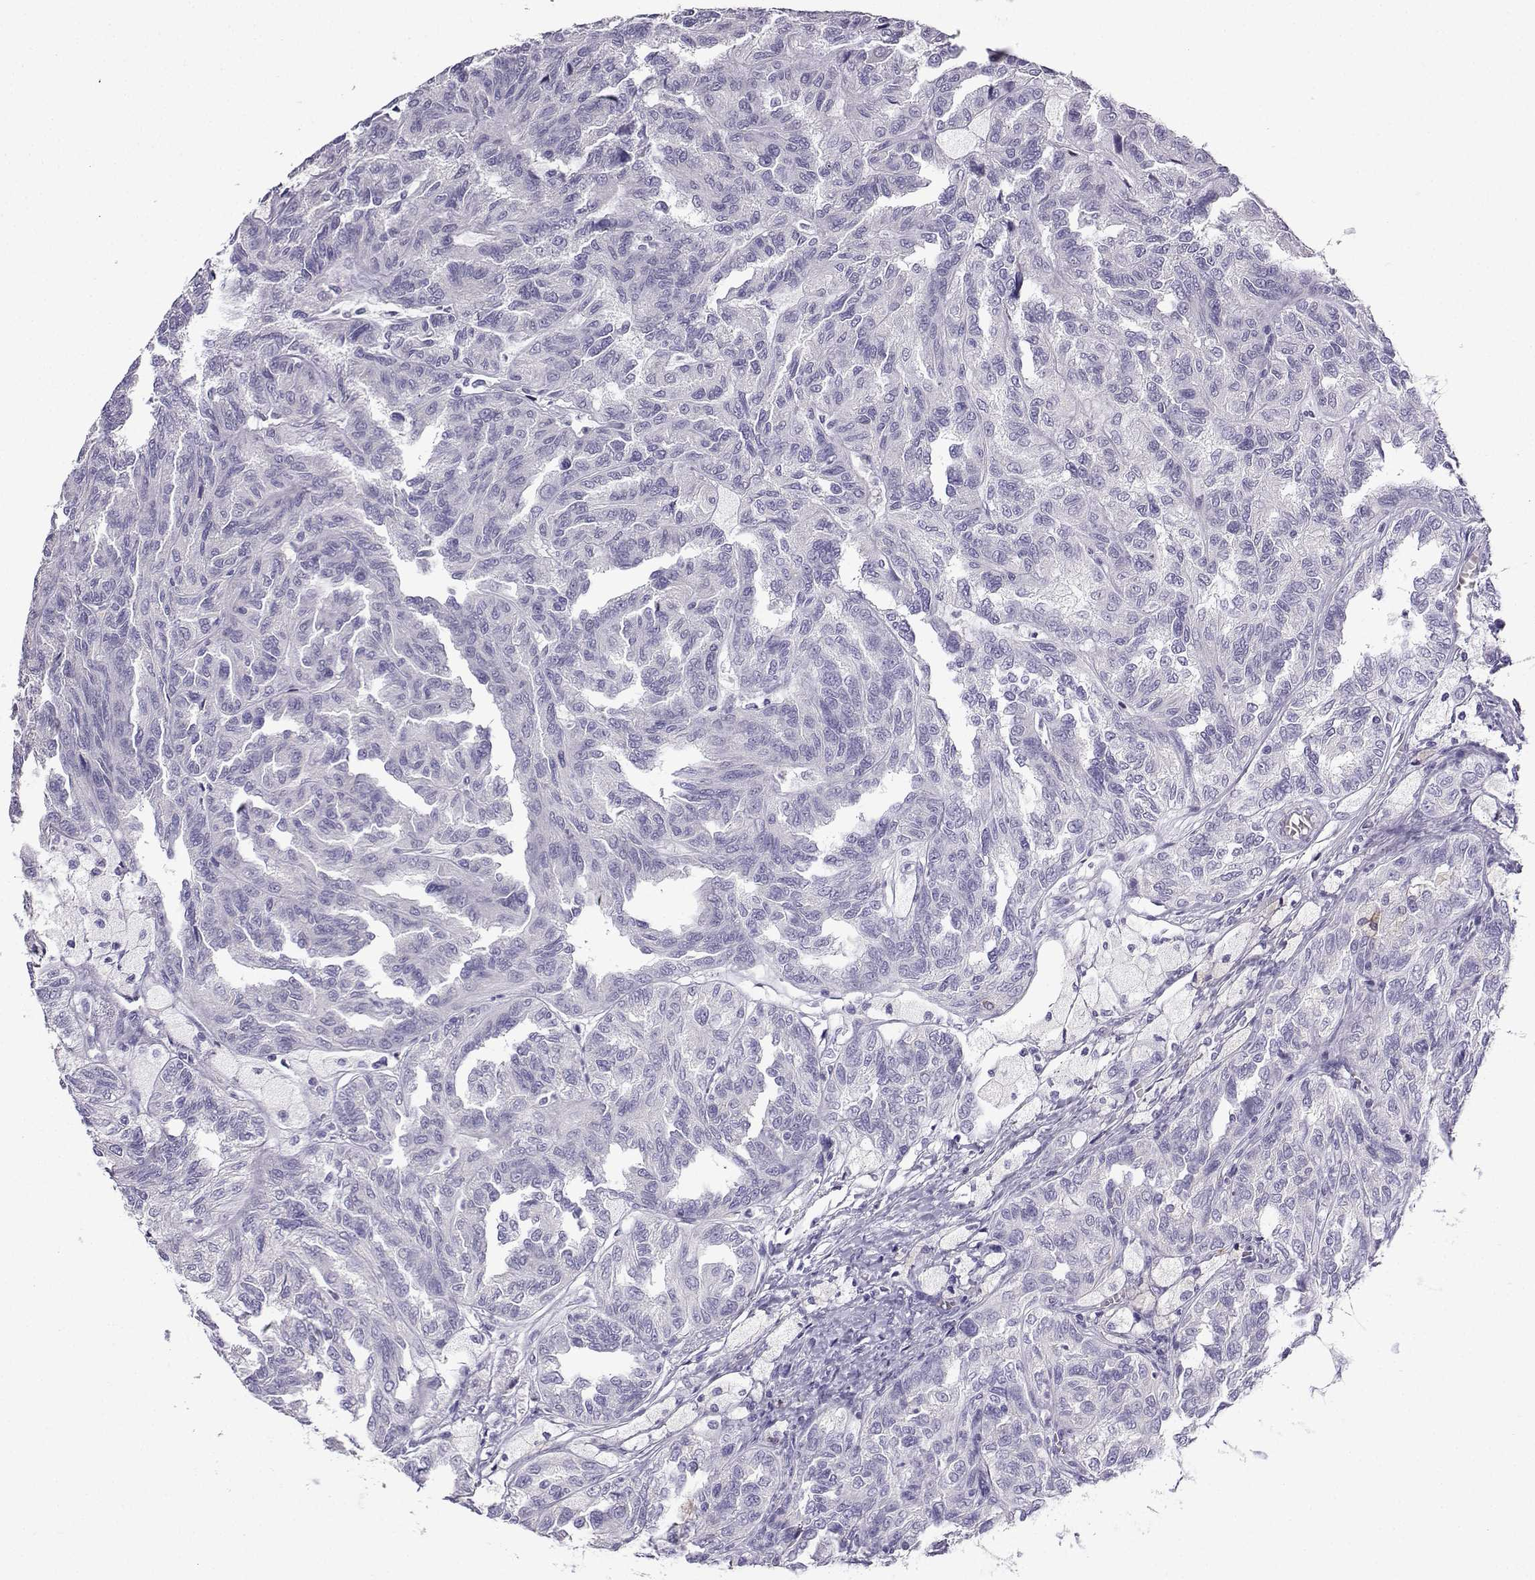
{"staining": {"intensity": "negative", "quantity": "none", "location": "none"}, "tissue": "renal cancer", "cell_type": "Tumor cells", "image_type": "cancer", "snomed": [{"axis": "morphology", "description": "Adenocarcinoma, NOS"}, {"axis": "topography", "description": "Kidney"}], "caption": "DAB (3,3'-diaminobenzidine) immunohistochemical staining of human adenocarcinoma (renal) reveals no significant expression in tumor cells.", "gene": "LINGO1", "patient": {"sex": "male", "age": 79}}